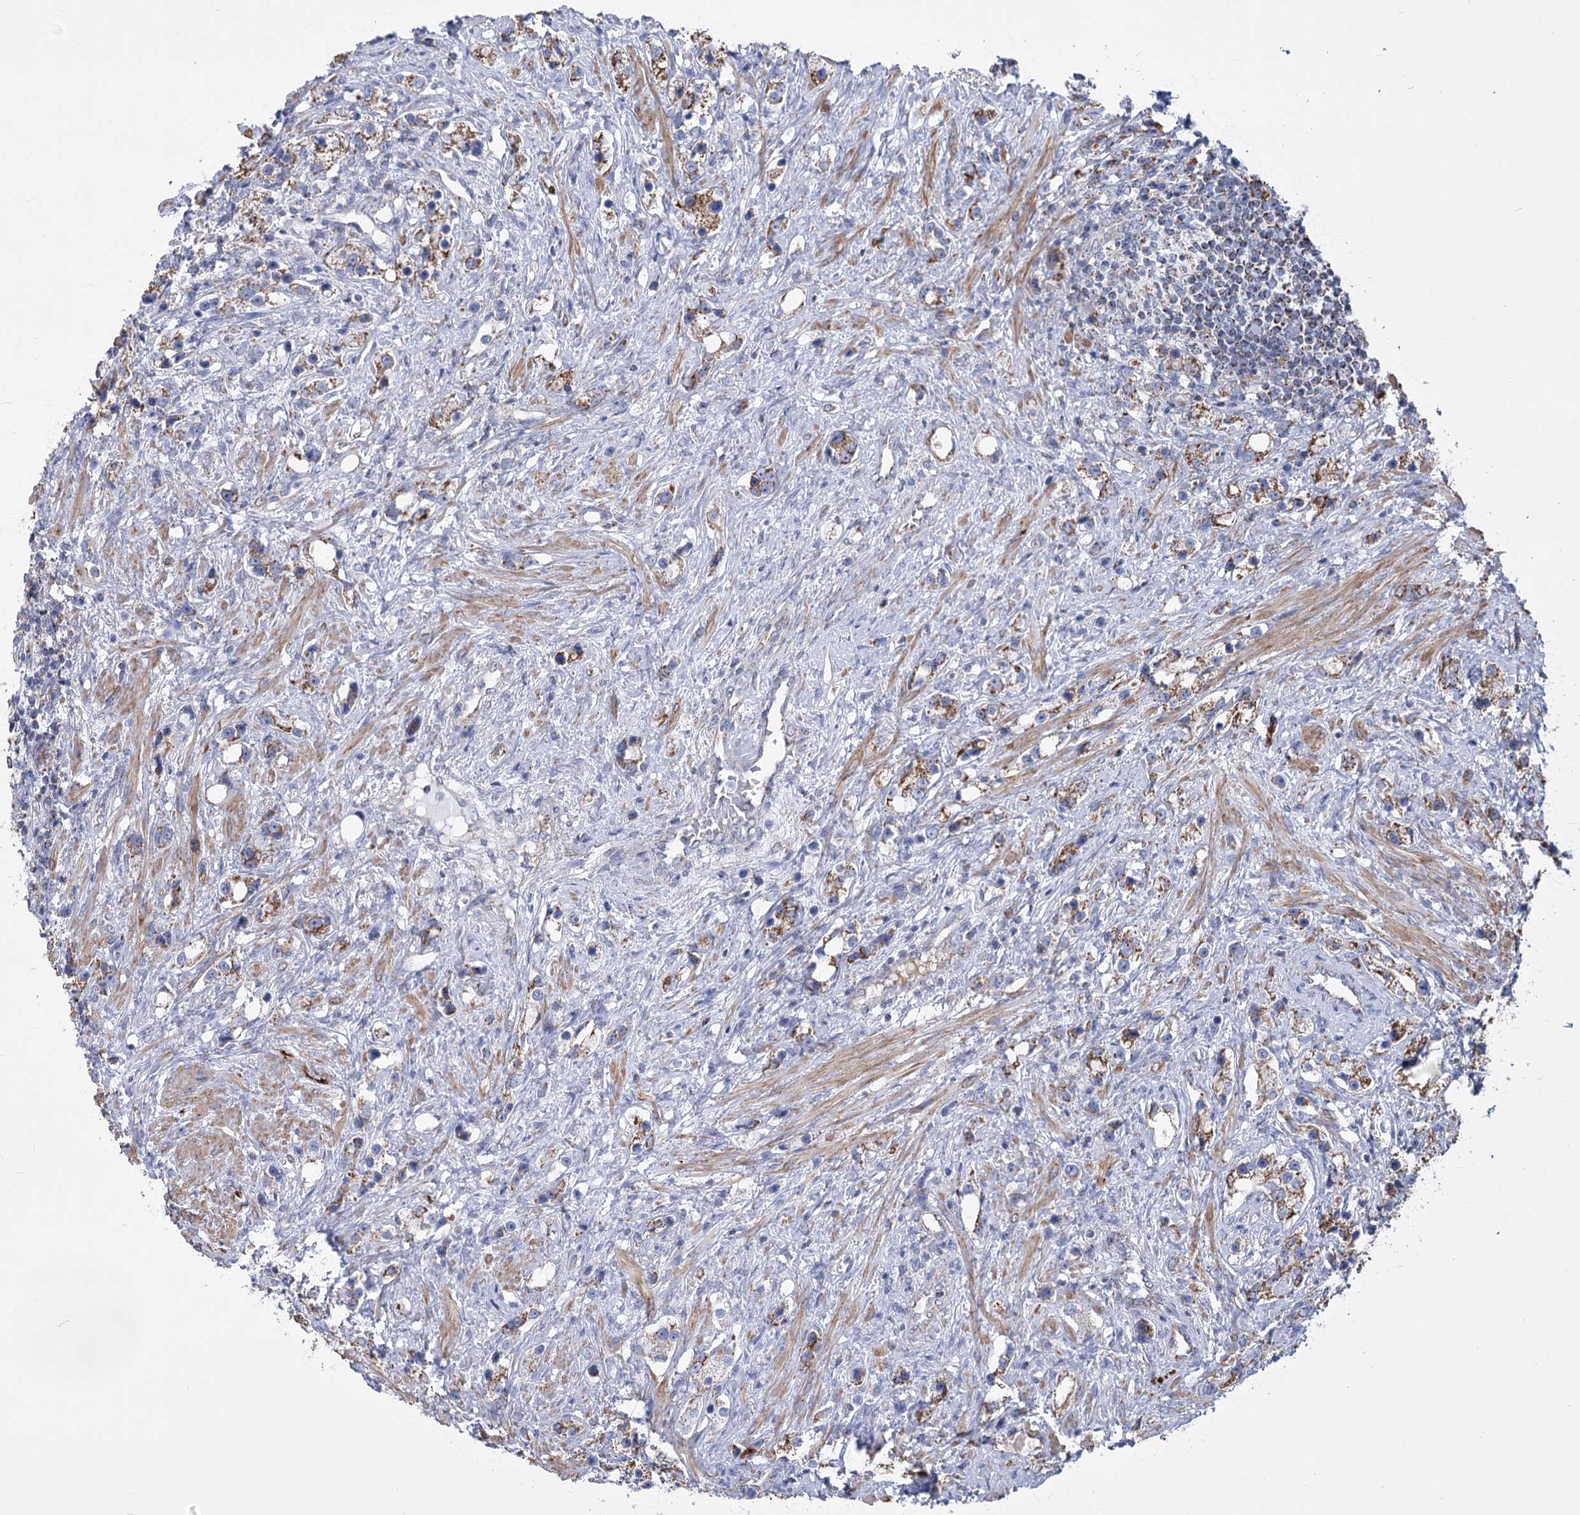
{"staining": {"intensity": "moderate", "quantity": ">75%", "location": "cytoplasmic/membranous"}, "tissue": "prostate cancer", "cell_type": "Tumor cells", "image_type": "cancer", "snomed": [{"axis": "morphology", "description": "Adenocarcinoma, High grade"}, {"axis": "topography", "description": "Prostate"}], "caption": "A histopathology image showing moderate cytoplasmic/membranous expression in about >75% of tumor cells in prostate high-grade adenocarcinoma, as visualized by brown immunohistochemical staining.", "gene": "PDHB", "patient": {"sex": "male", "age": 63}}